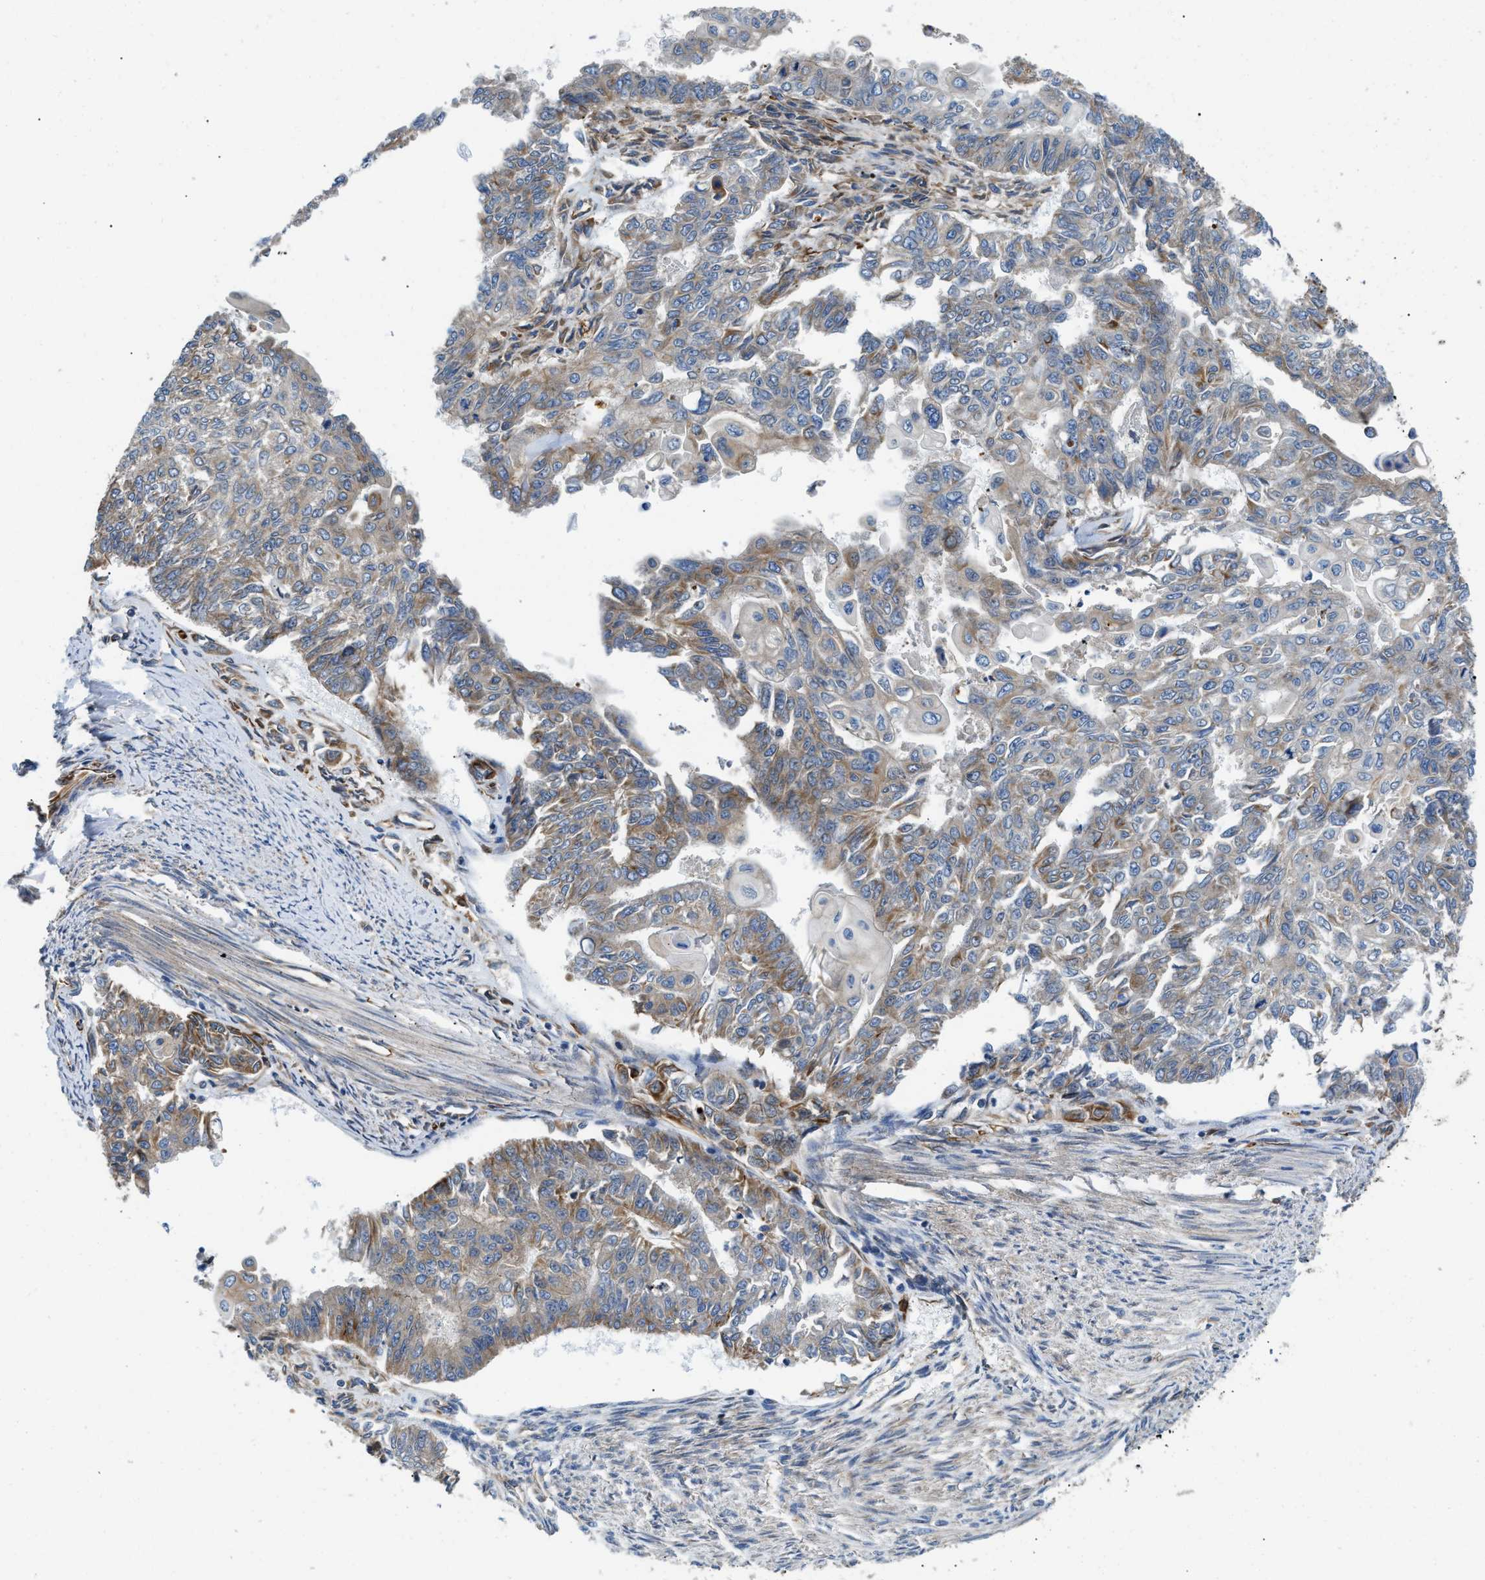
{"staining": {"intensity": "moderate", "quantity": ">75%", "location": "cytoplasmic/membranous"}, "tissue": "endometrial cancer", "cell_type": "Tumor cells", "image_type": "cancer", "snomed": [{"axis": "morphology", "description": "Adenocarcinoma, NOS"}, {"axis": "topography", "description": "Endometrium"}], "caption": "Brown immunohistochemical staining in human adenocarcinoma (endometrial) reveals moderate cytoplasmic/membranous expression in approximately >75% of tumor cells.", "gene": "HSD17B12", "patient": {"sex": "female", "age": 32}}